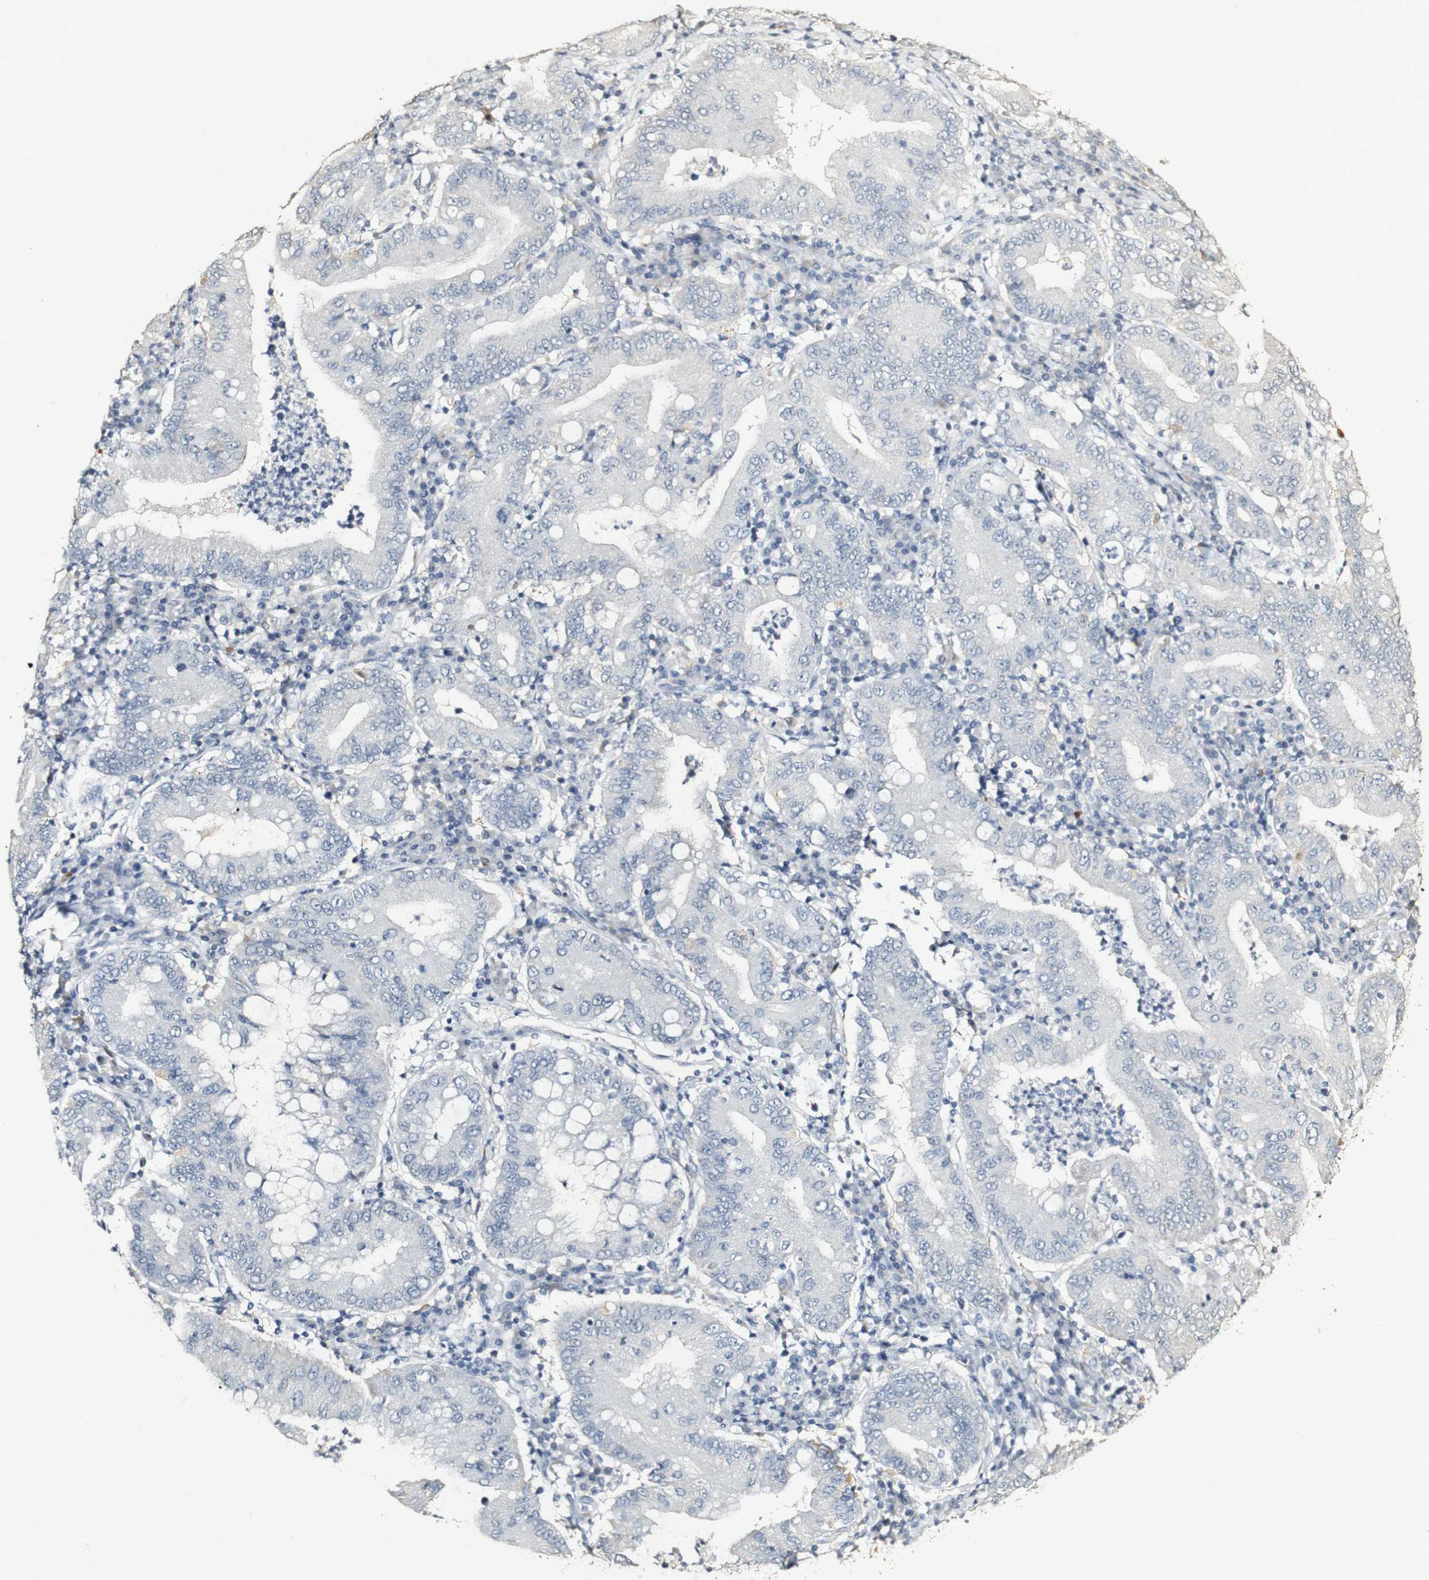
{"staining": {"intensity": "negative", "quantity": "none", "location": "none"}, "tissue": "stomach cancer", "cell_type": "Tumor cells", "image_type": "cancer", "snomed": [{"axis": "morphology", "description": "Normal tissue, NOS"}, {"axis": "morphology", "description": "Adenocarcinoma, NOS"}, {"axis": "topography", "description": "Esophagus"}, {"axis": "topography", "description": "Stomach, upper"}, {"axis": "topography", "description": "Peripheral nerve tissue"}], "caption": "Tumor cells are negative for brown protein staining in adenocarcinoma (stomach).", "gene": "SYT7", "patient": {"sex": "male", "age": 62}}